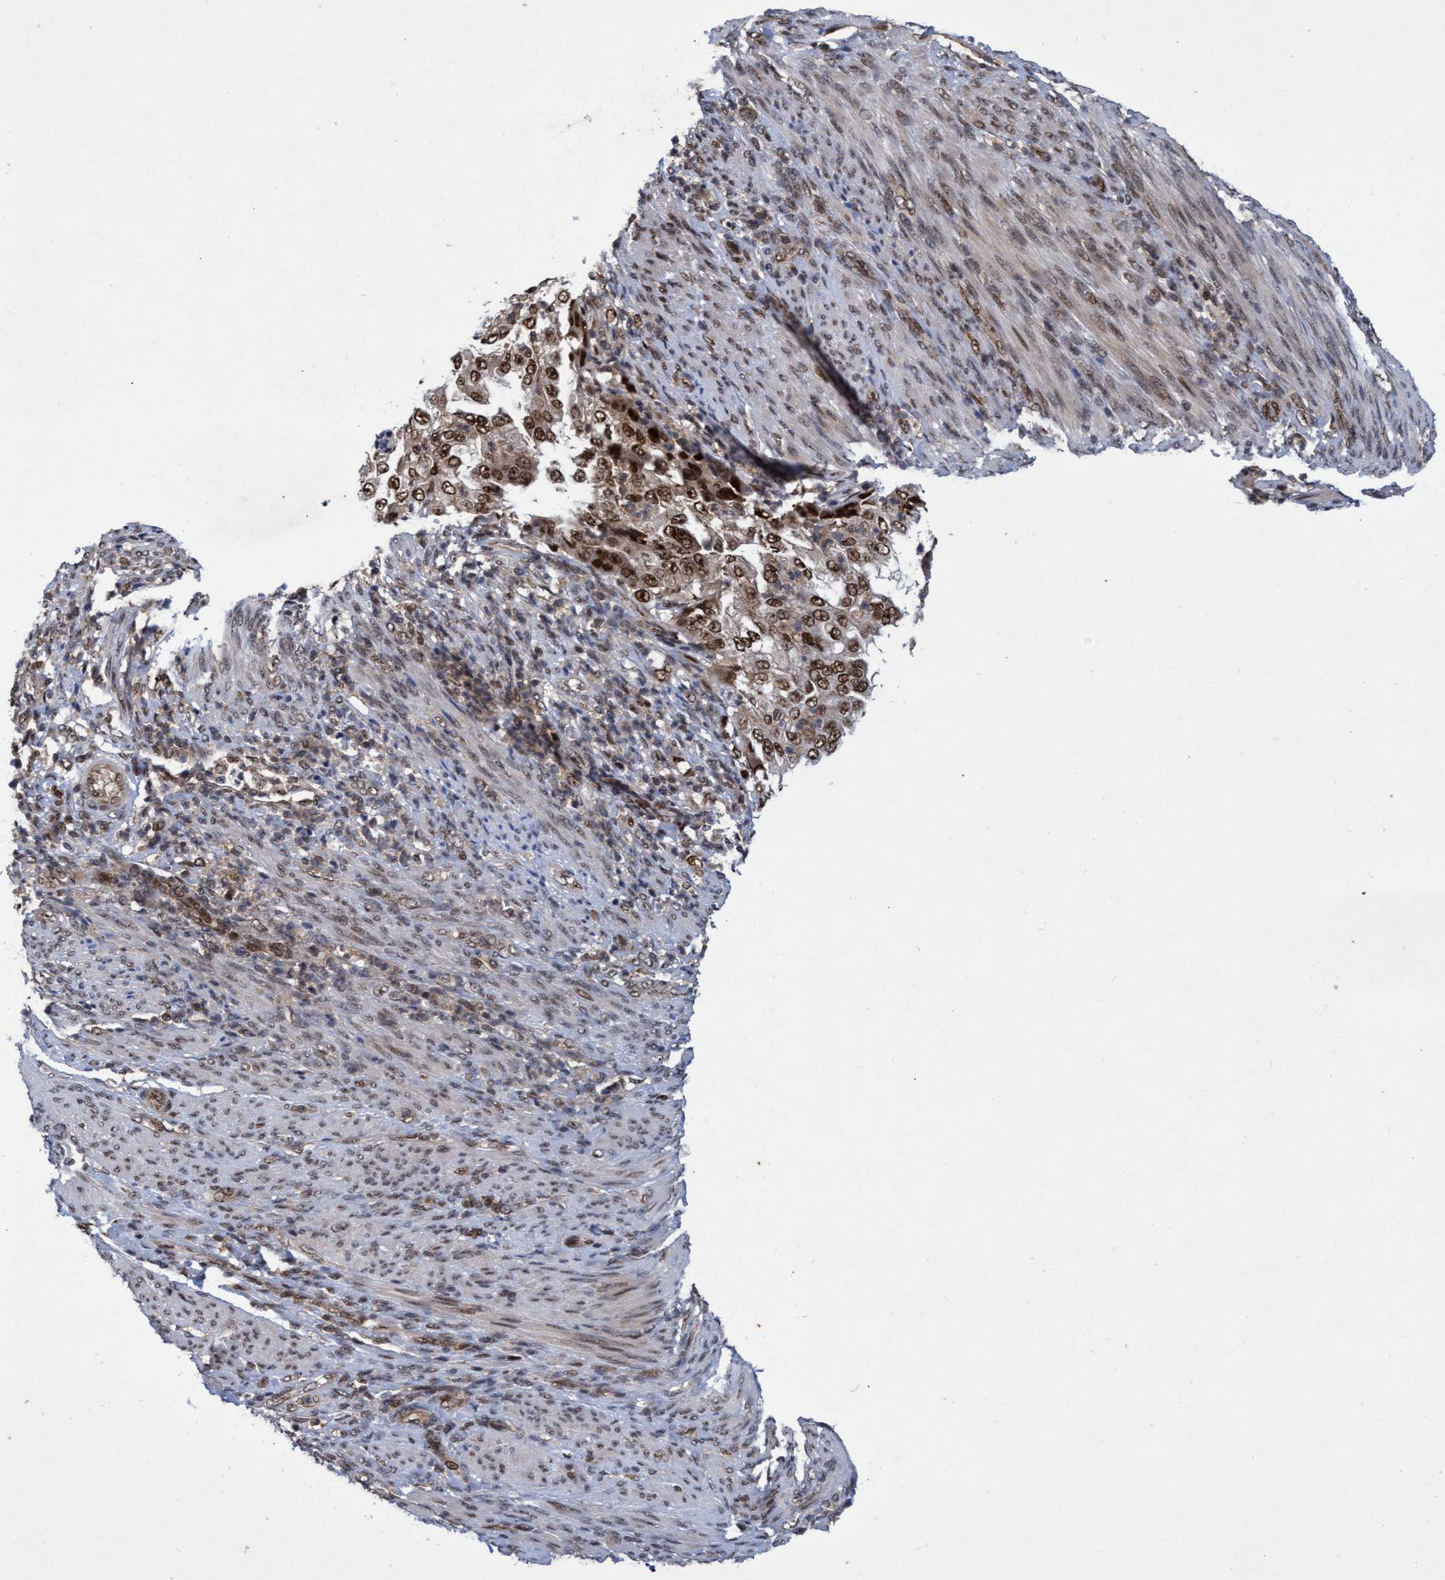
{"staining": {"intensity": "moderate", "quantity": ">75%", "location": "cytoplasmic/membranous,nuclear"}, "tissue": "endometrial cancer", "cell_type": "Tumor cells", "image_type": "cancer", "snomed": [{"axis": "morphology", "description": "Adenocarcinoma, NOS"}, {"axis": "topography", "description": "Endometrium"}], "caption": "The histopathology image exhibits staining of endometrial cancer (adenocarcinoma), revealing moderate cytoplasmic/membranous and nuclear protein expression (brown color) within tumor cells.", "gene": "GTF2F1", "patient": {"sex": "female", "age": 85}}